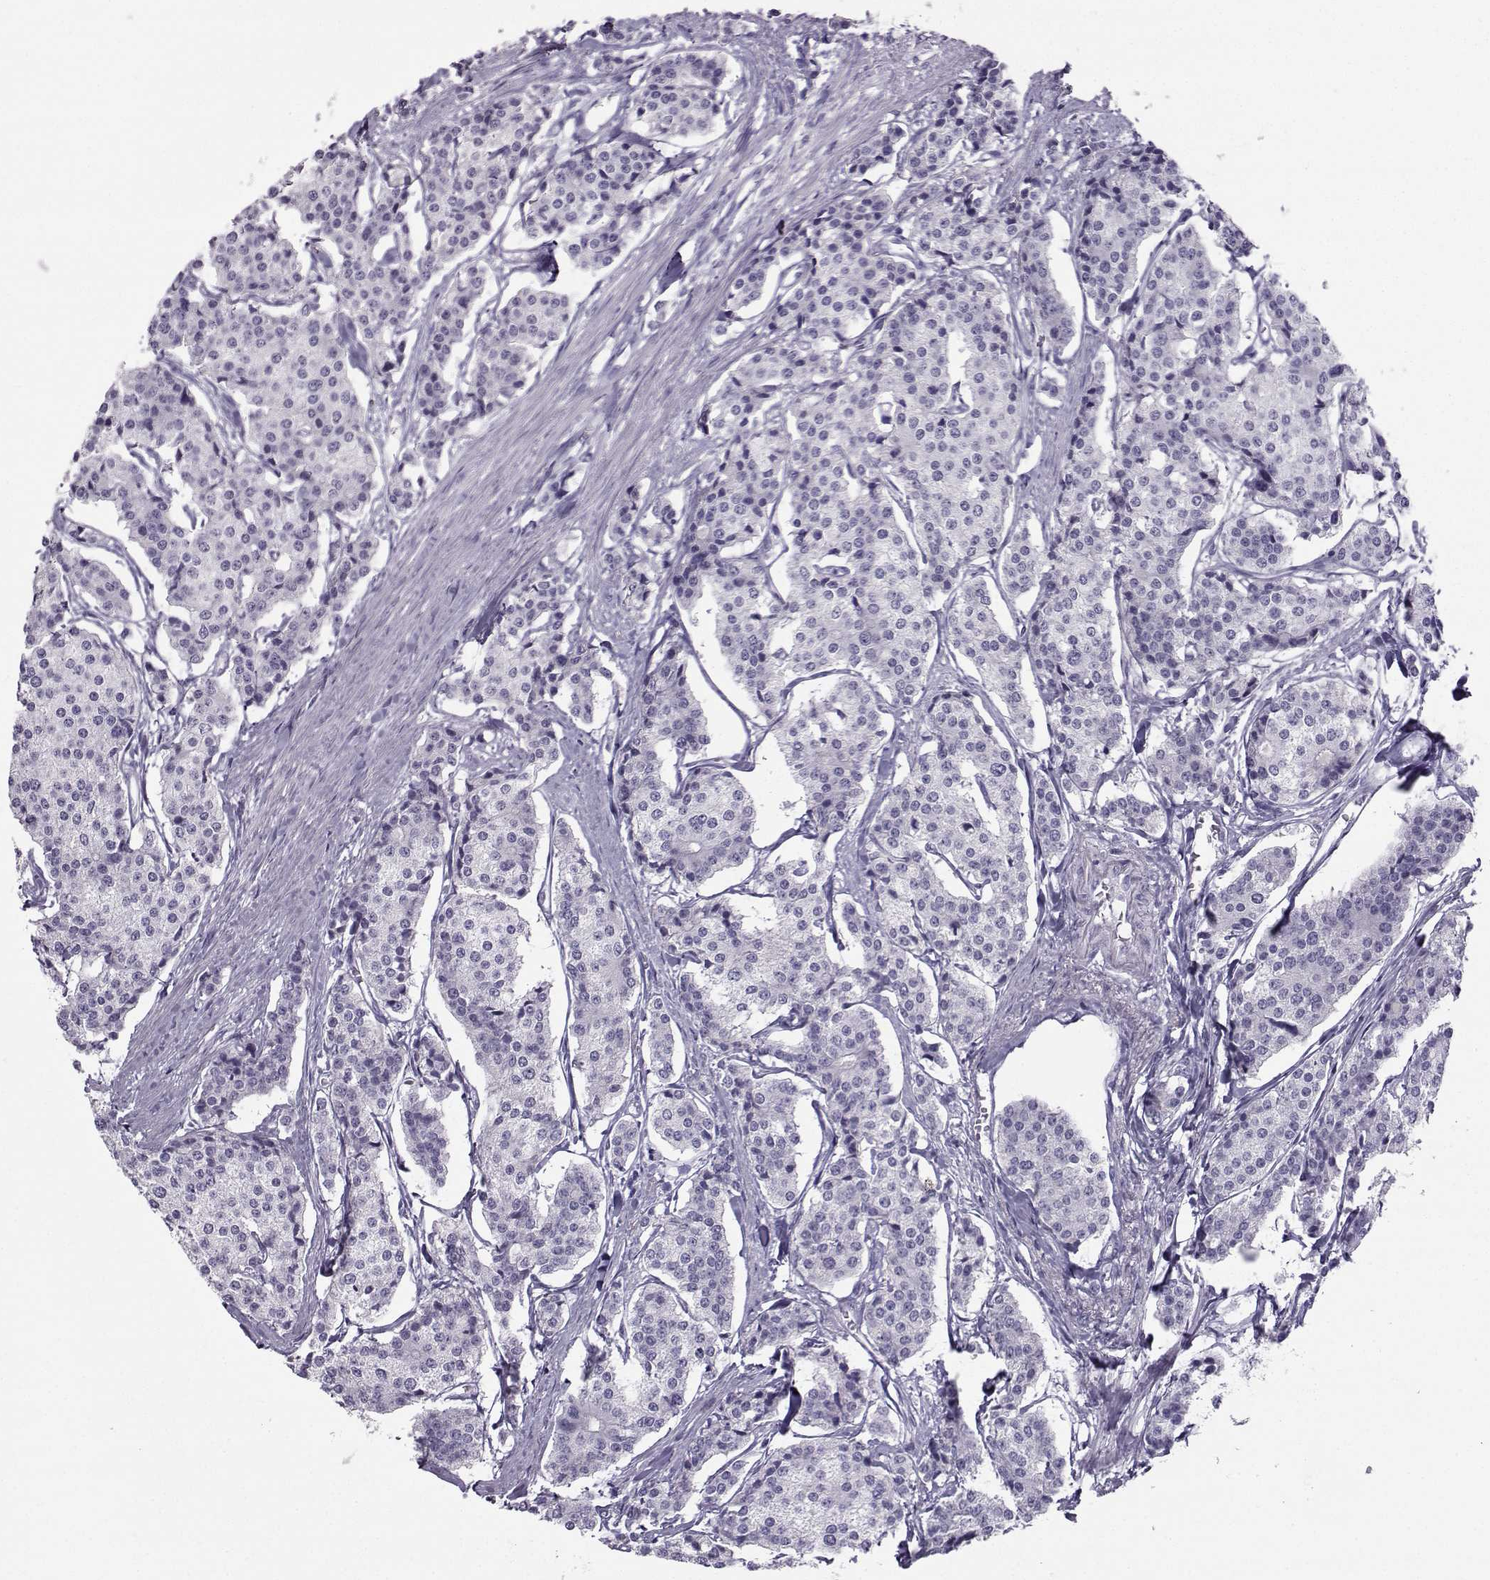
{"staining": {"intensity": "negative", "quantity": "none", "location": "none"}, "tissue": "carcinoid", "cell_type": "Tumor cells", "image_type": "cancer", "snomed": [{"axis": "morphology", "description": "Carcinoid, malignant, NOS"}, {"axis": "topography", "description": "Small intestine"}], "caption": "Tumor cells show no significant protein staining in carcinoid.", "gene": "ARMC2", "patient": {"sex": "female", "age": 65}}